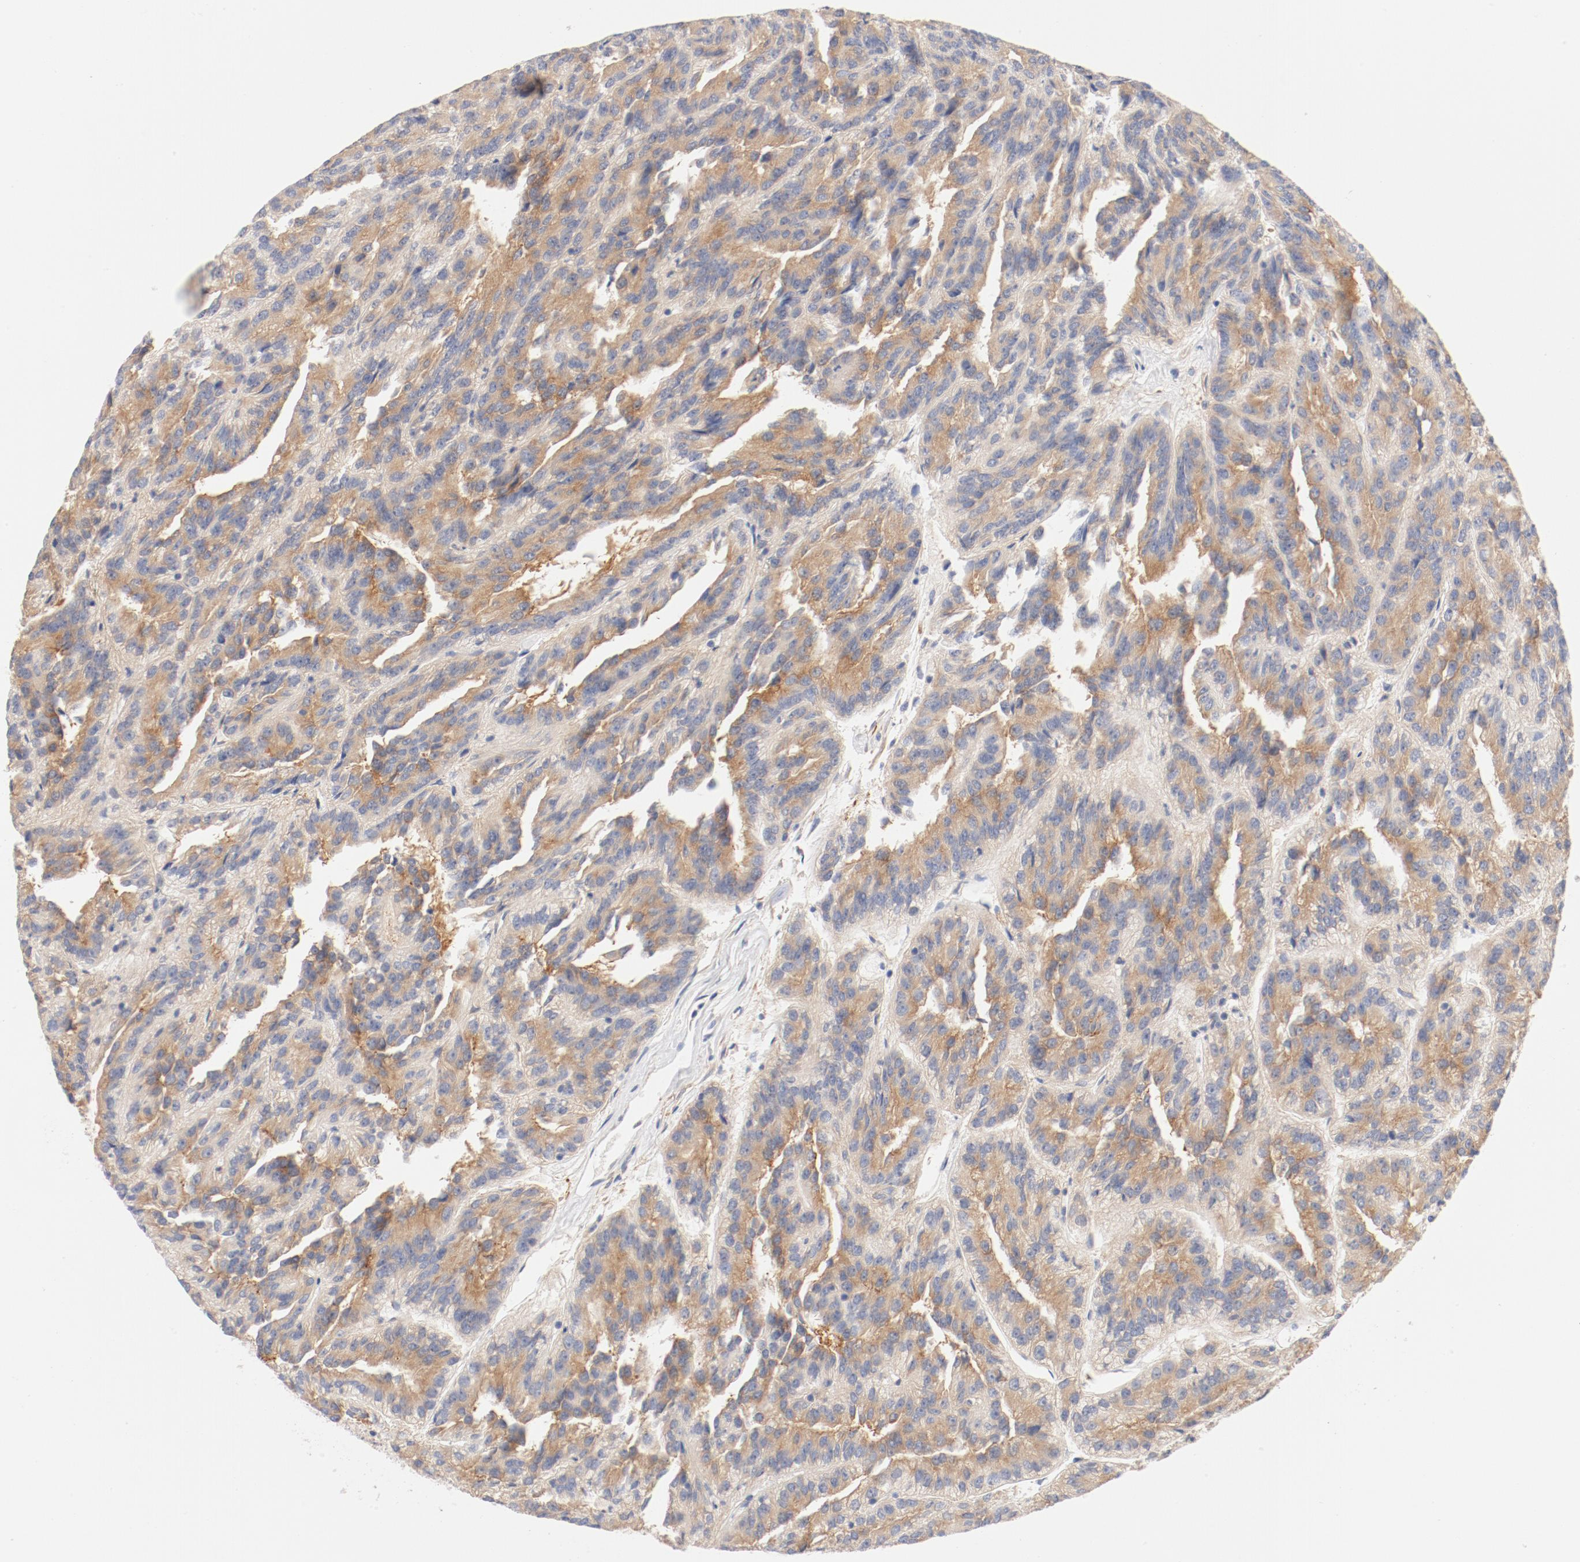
{"staining": {"intensity": "moderate", "quantity": ">75%", "location": "cytoplasmic/membranous"}, "tissue": "renal cancer", "cell_type": "Tumor cells", "image_type": "cancer", "snomed": [{"axis": "morphology", "description": "Adenocarcinoma, NOS"}, {"axis": "topography", "description": "Kidney"}], "caption": "Immunohistochemical staining of renal cancer shows medium levels of moderate cytoplasmic/membranous protein positivity in approximately >75% of tumor cells.", "gene": "DYNC1H1", "patient": {"sex": "male", "age": 46}}